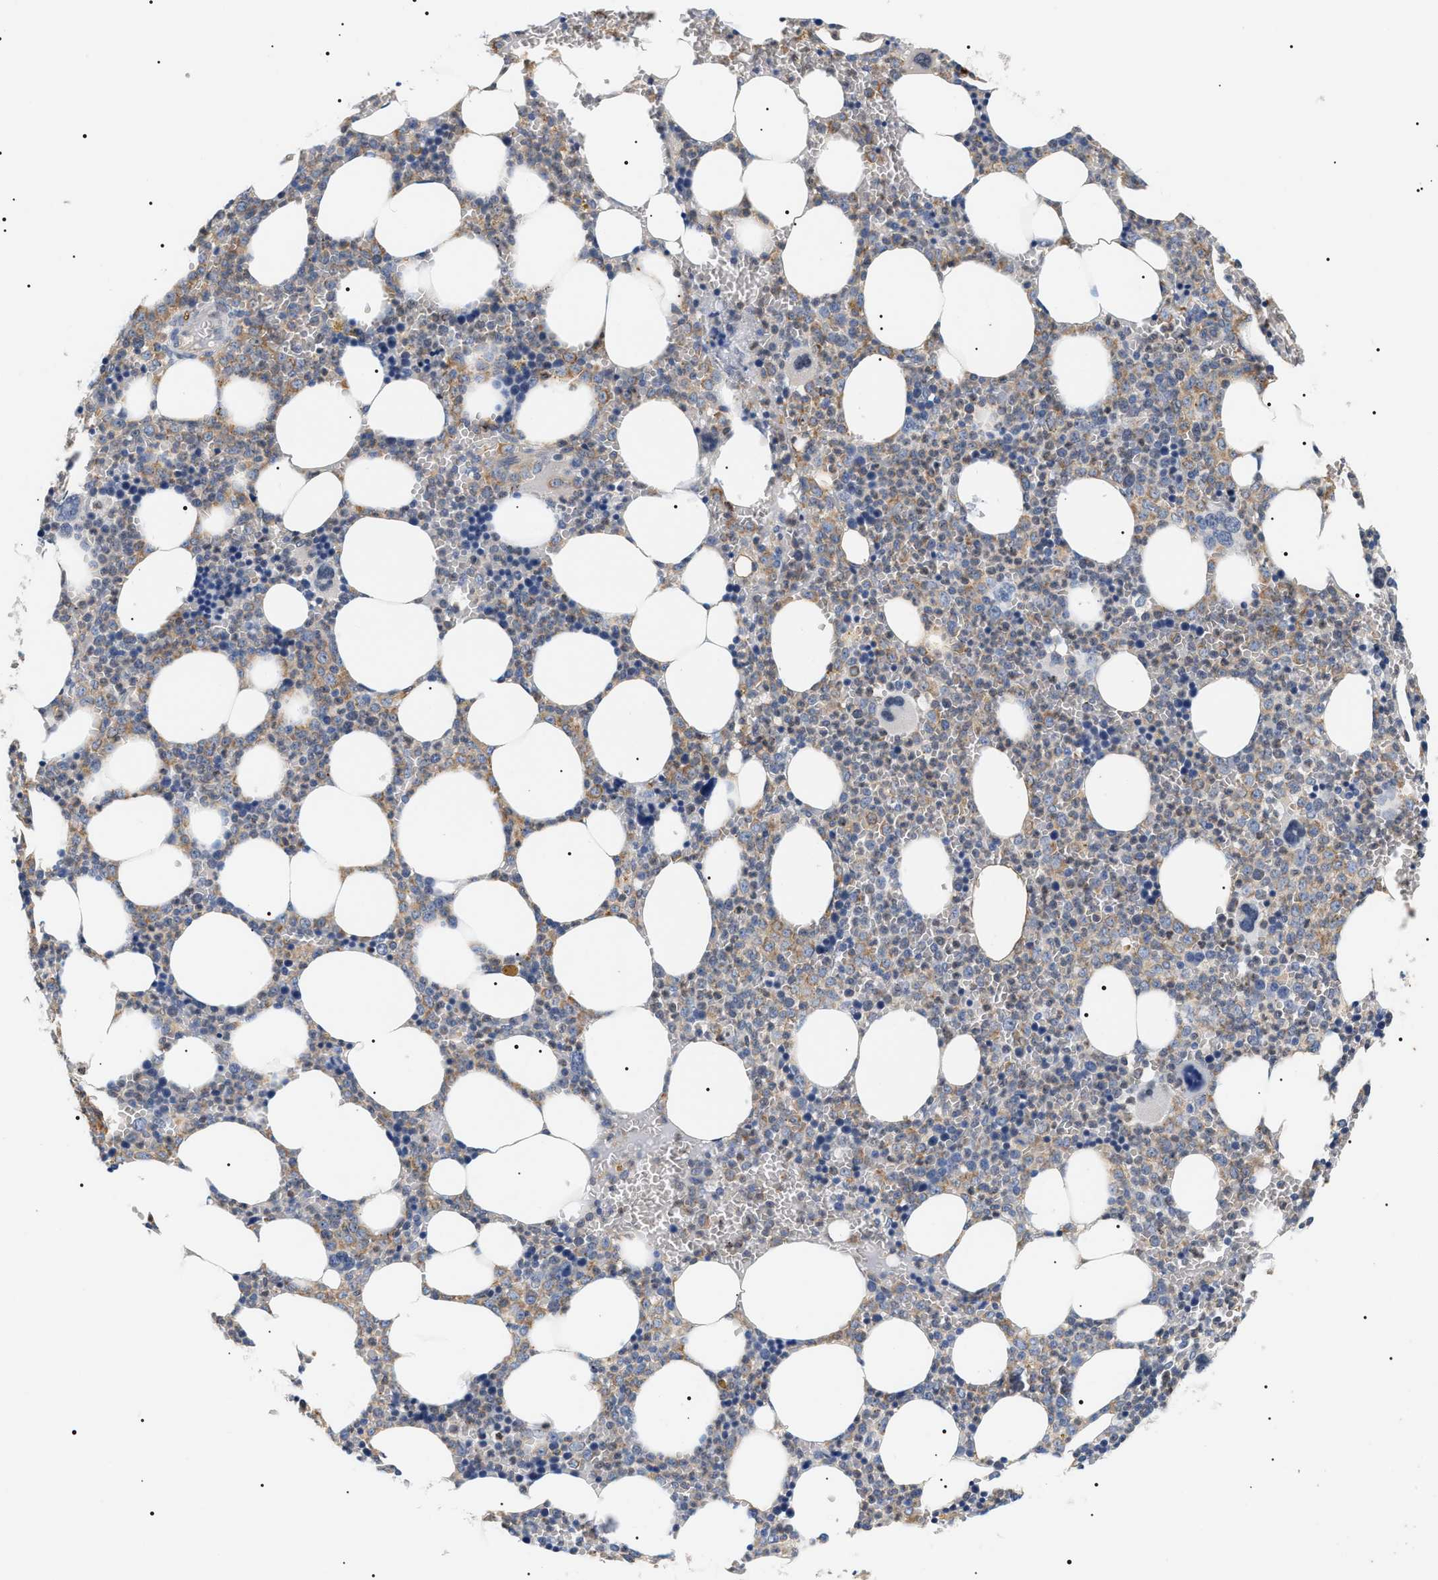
{"staining": {"intensity": "moderate", "quantity": "25%-75%", "location": "cytoplasmic/membranous"}, "tissue": "bone marrow", "cell_type": "Hematopoietic cells", "image_type": "normal", "snomed": [{"axis": "morphology", "description": "Normal tissue, NOS"}, {"axis": "morphology", "description": "Inflammation, NOS"}, {"axis": "topography", "description": "Bone marrow"}], "caption": "A high-resolution image shows IHC staining of normal bone marrow, which shows moderate cytoplasmic/membranous expression in about 25%-75% of hematopoietic cells. Immunohistochemistry stains the protein of interest in brown and the nuclei are stained blue.", "gene": "HSD17B11", "patient": {"sex": "female", "age": 67}}